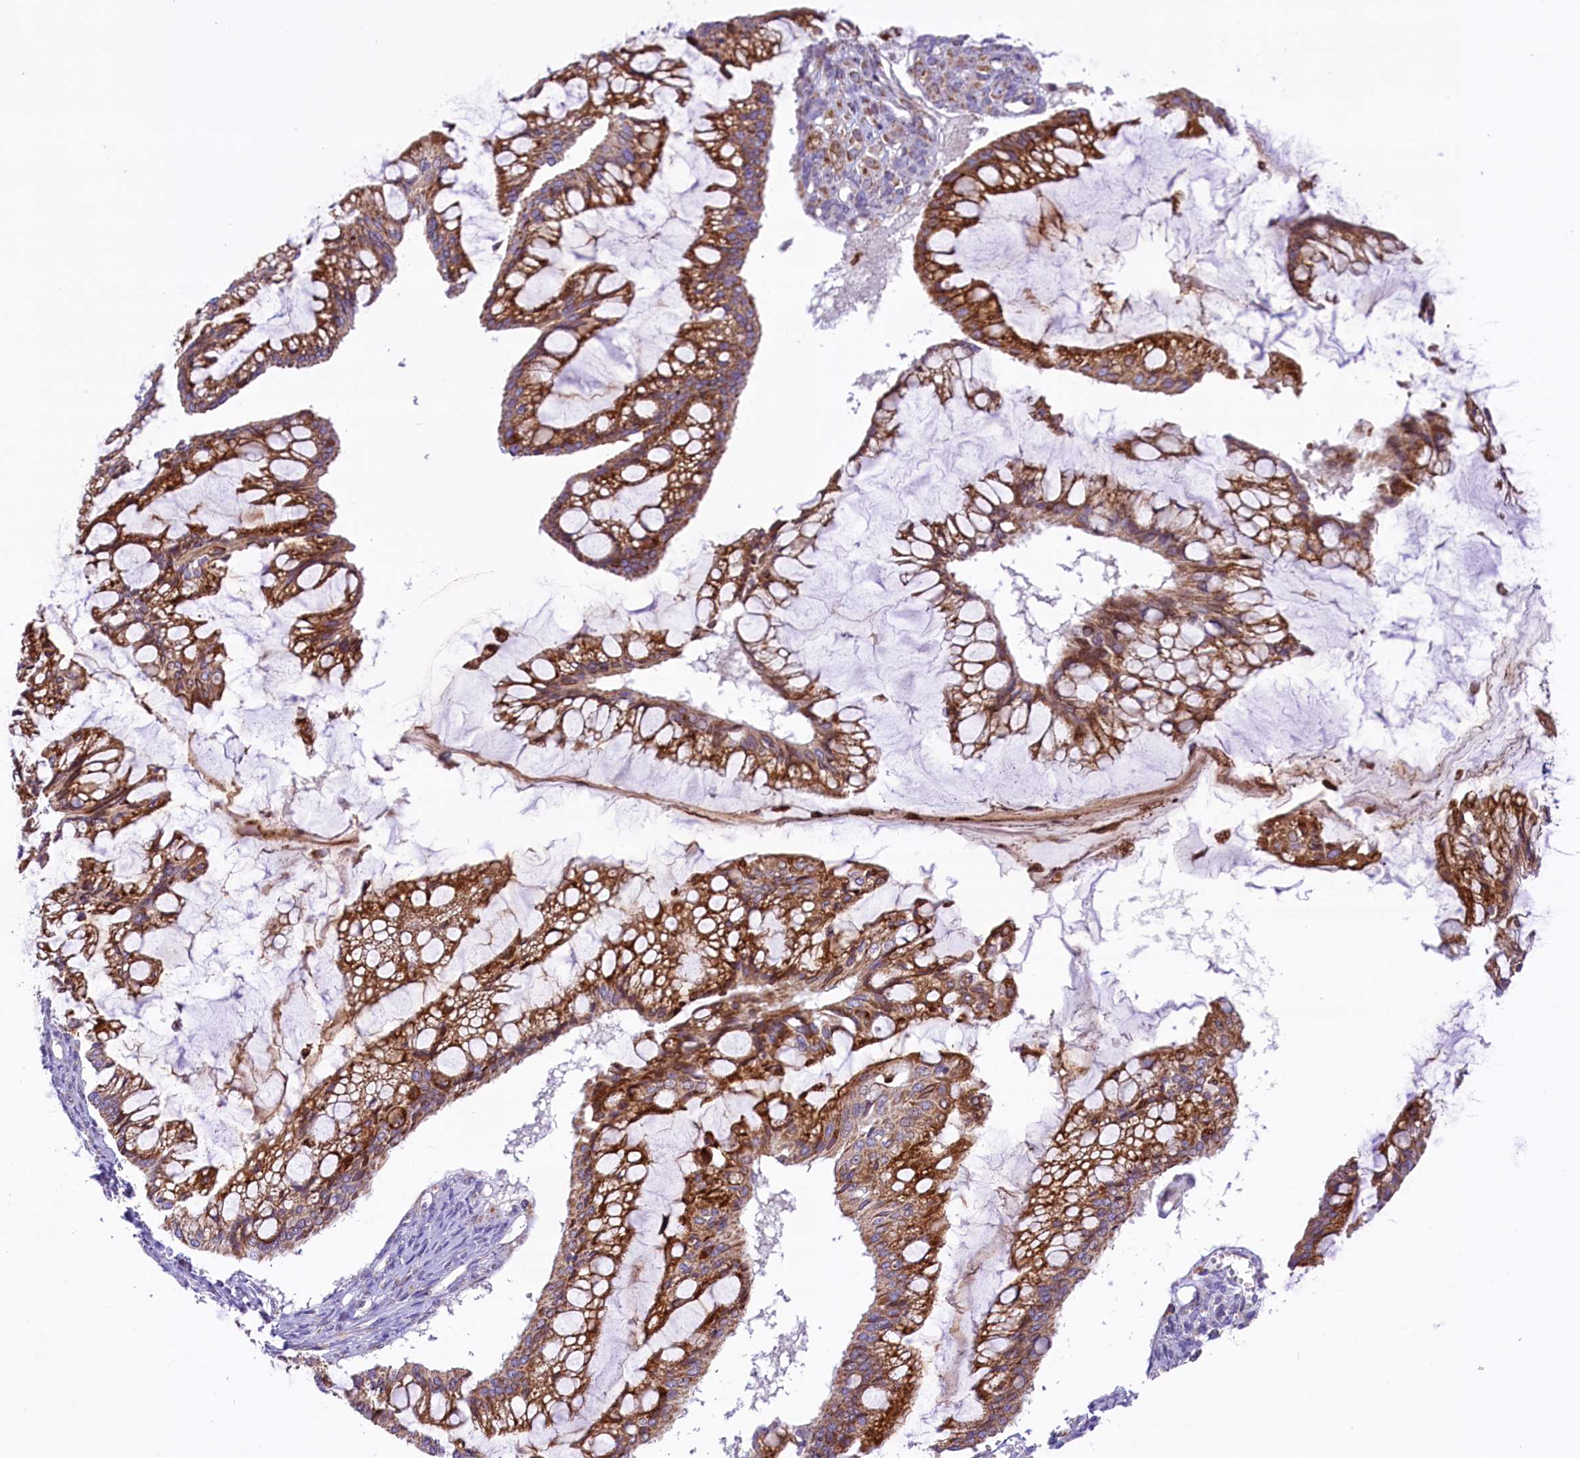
{"staining": {"intensity": "moderate", "quantity": ">75%", "location": "cytoplasmic/membranous"}, "tissue": "ovarian cancer", "cell_type": "Tumor cells", "image_type": "cancer", "snomed": [{"axis": "morphology", "description": "Cystadenocarcinoma, mucinous, NOS"}, {"axis": "topography", "description": "Ovary"}], "caption": "Brown immunohistochemical staining in mucinous cystadenocarcinoma (ovarian) reveals moderate cytoplasmic/membranous staining in approximately >75% of tumor cells.", "gene": "PTPRU", "patient": {"sex": "female", "age": 73}}